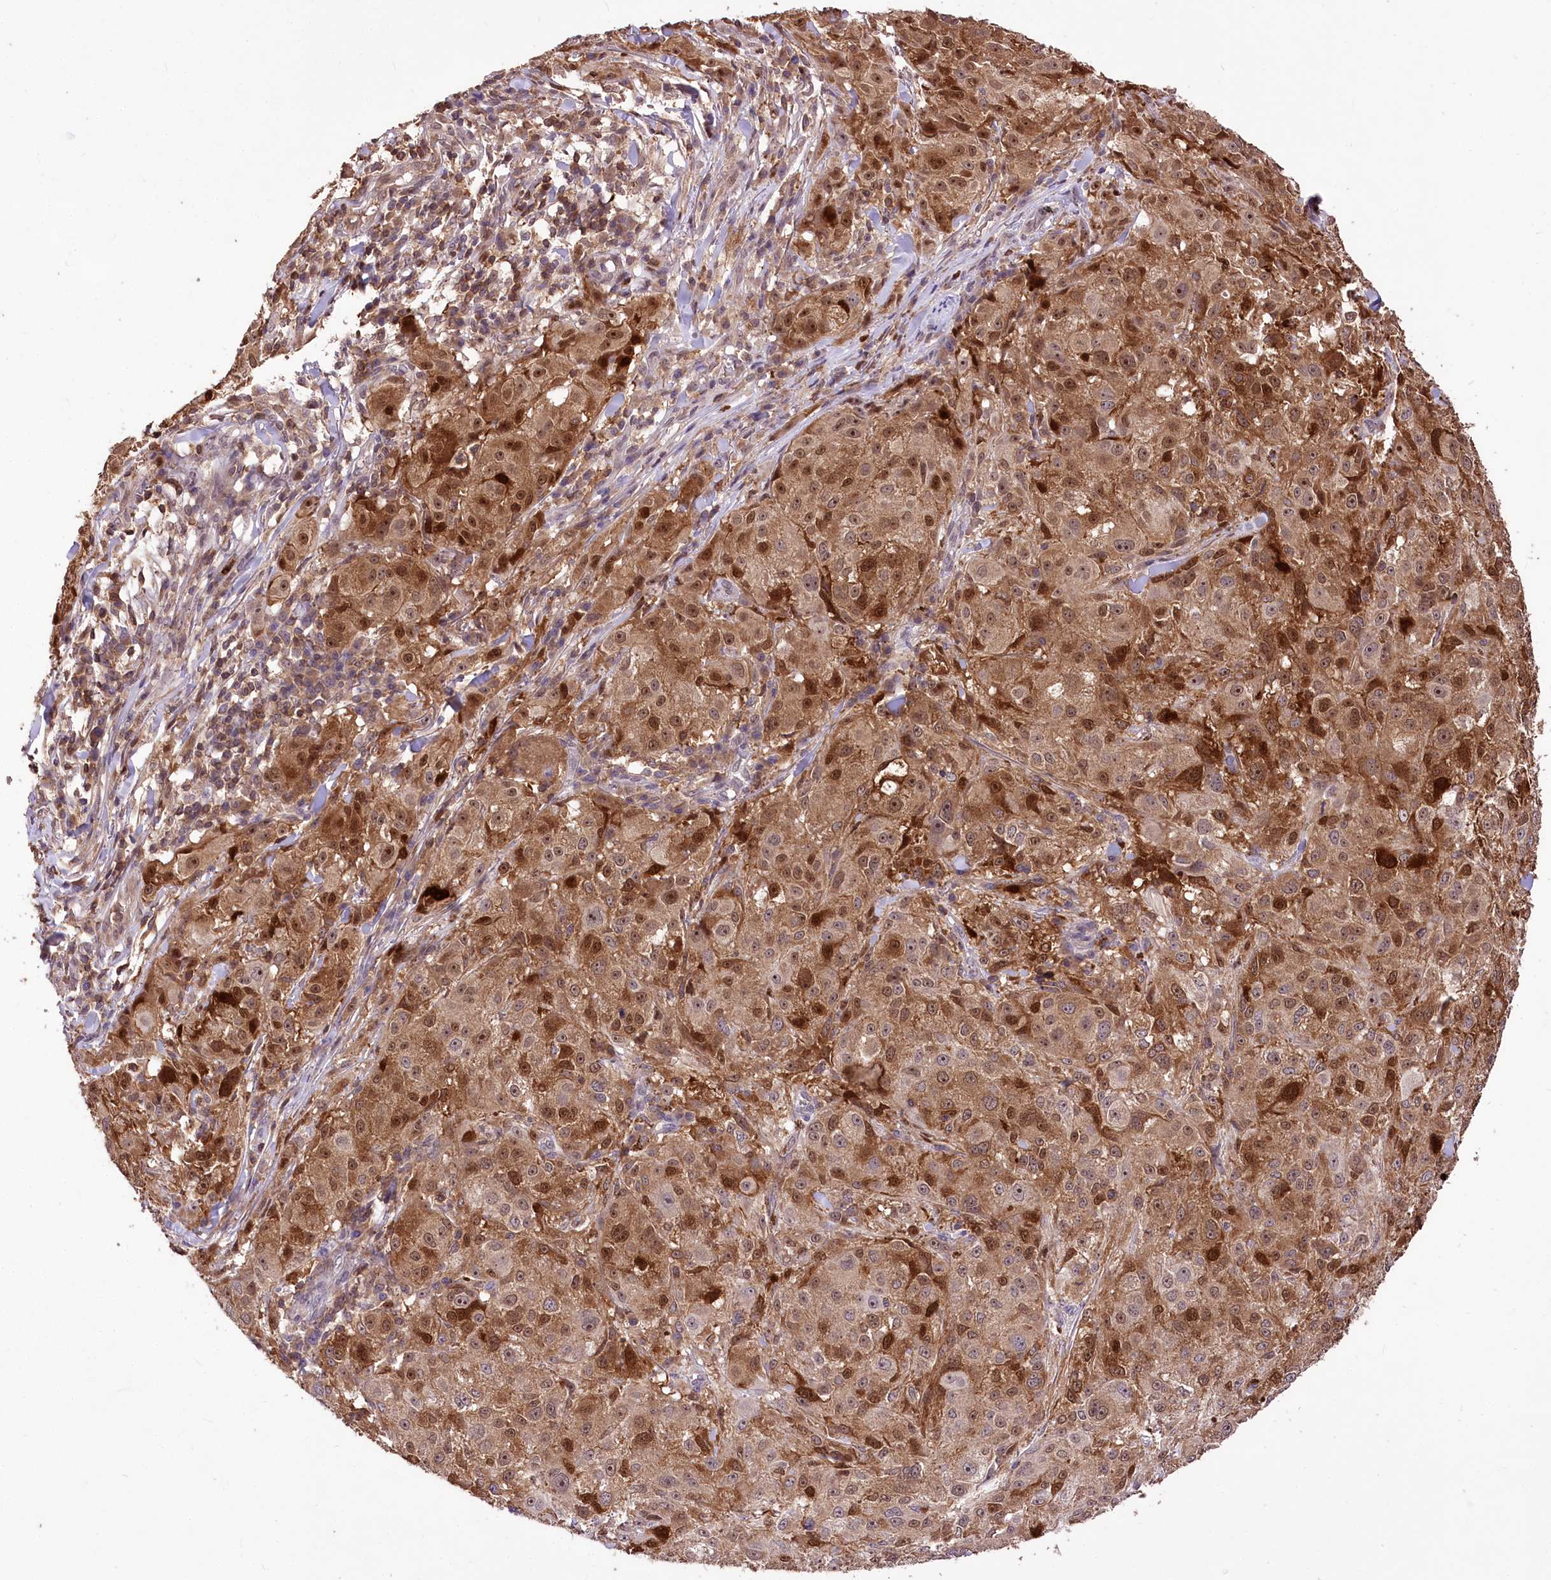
{"staining": {"intensity": "moderate", "quantity": ">75%", "location": "cytoplasmic/membranous,nuclear"}, "tissue": "melanoma", "cell_type": "Tumor cells", "image_type": "cancer", "snomed": [{"axis": "morphology", "description": "Necrosis, NOS"}, {"axis": "morphology", "description": "Malignant melanoma, NOS"}, {"axis": "topography", "description": "Skin"}], "caption": "Moderate cytoplasmic/membranous and nuclear staining is present in approximately >75% of tumor cells in melanoma.", "gene": "SERGEF", "patient": {"sex": "female", "age": 87}}